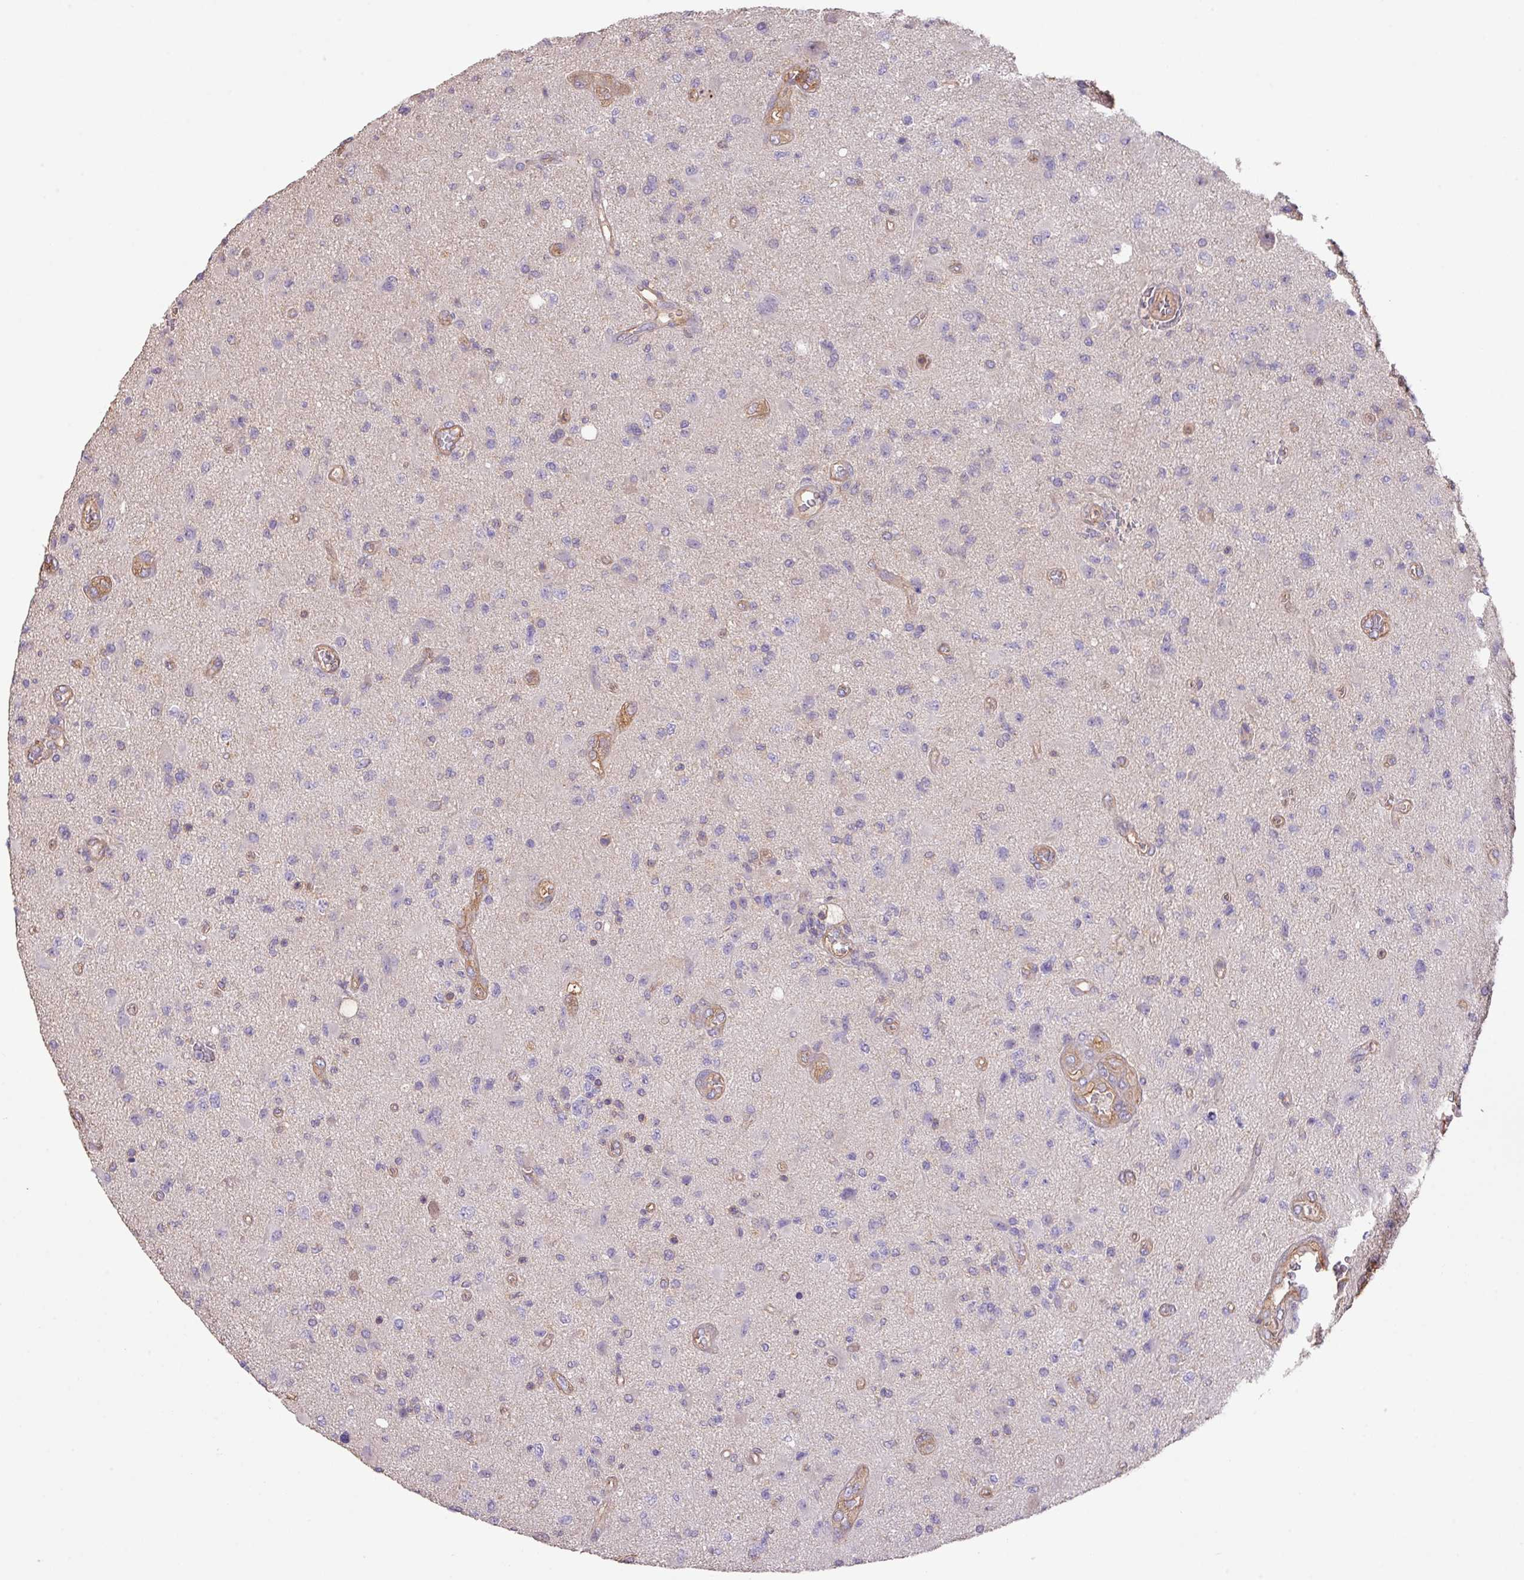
{"staining": {"intensity": "negative", "quantity": "none", "location": "none"}, "tissue": "glioma", "cell_type": "Tumor cells", "image_type": "cancer", "snomed": [{"axis": "morphology", "description": "Glioma, malignant, High grade"}, {"axis": "topography", "description": "Brain"}], "caption": "Photomicrograph shows no protein staining in tumor cells of malignant high-grade glioma tissue. (DAB immunohistochemistry with hematoxylin counter stain).", "gene": "CALML4", "patient": {"sex": "male", "age": 67}}